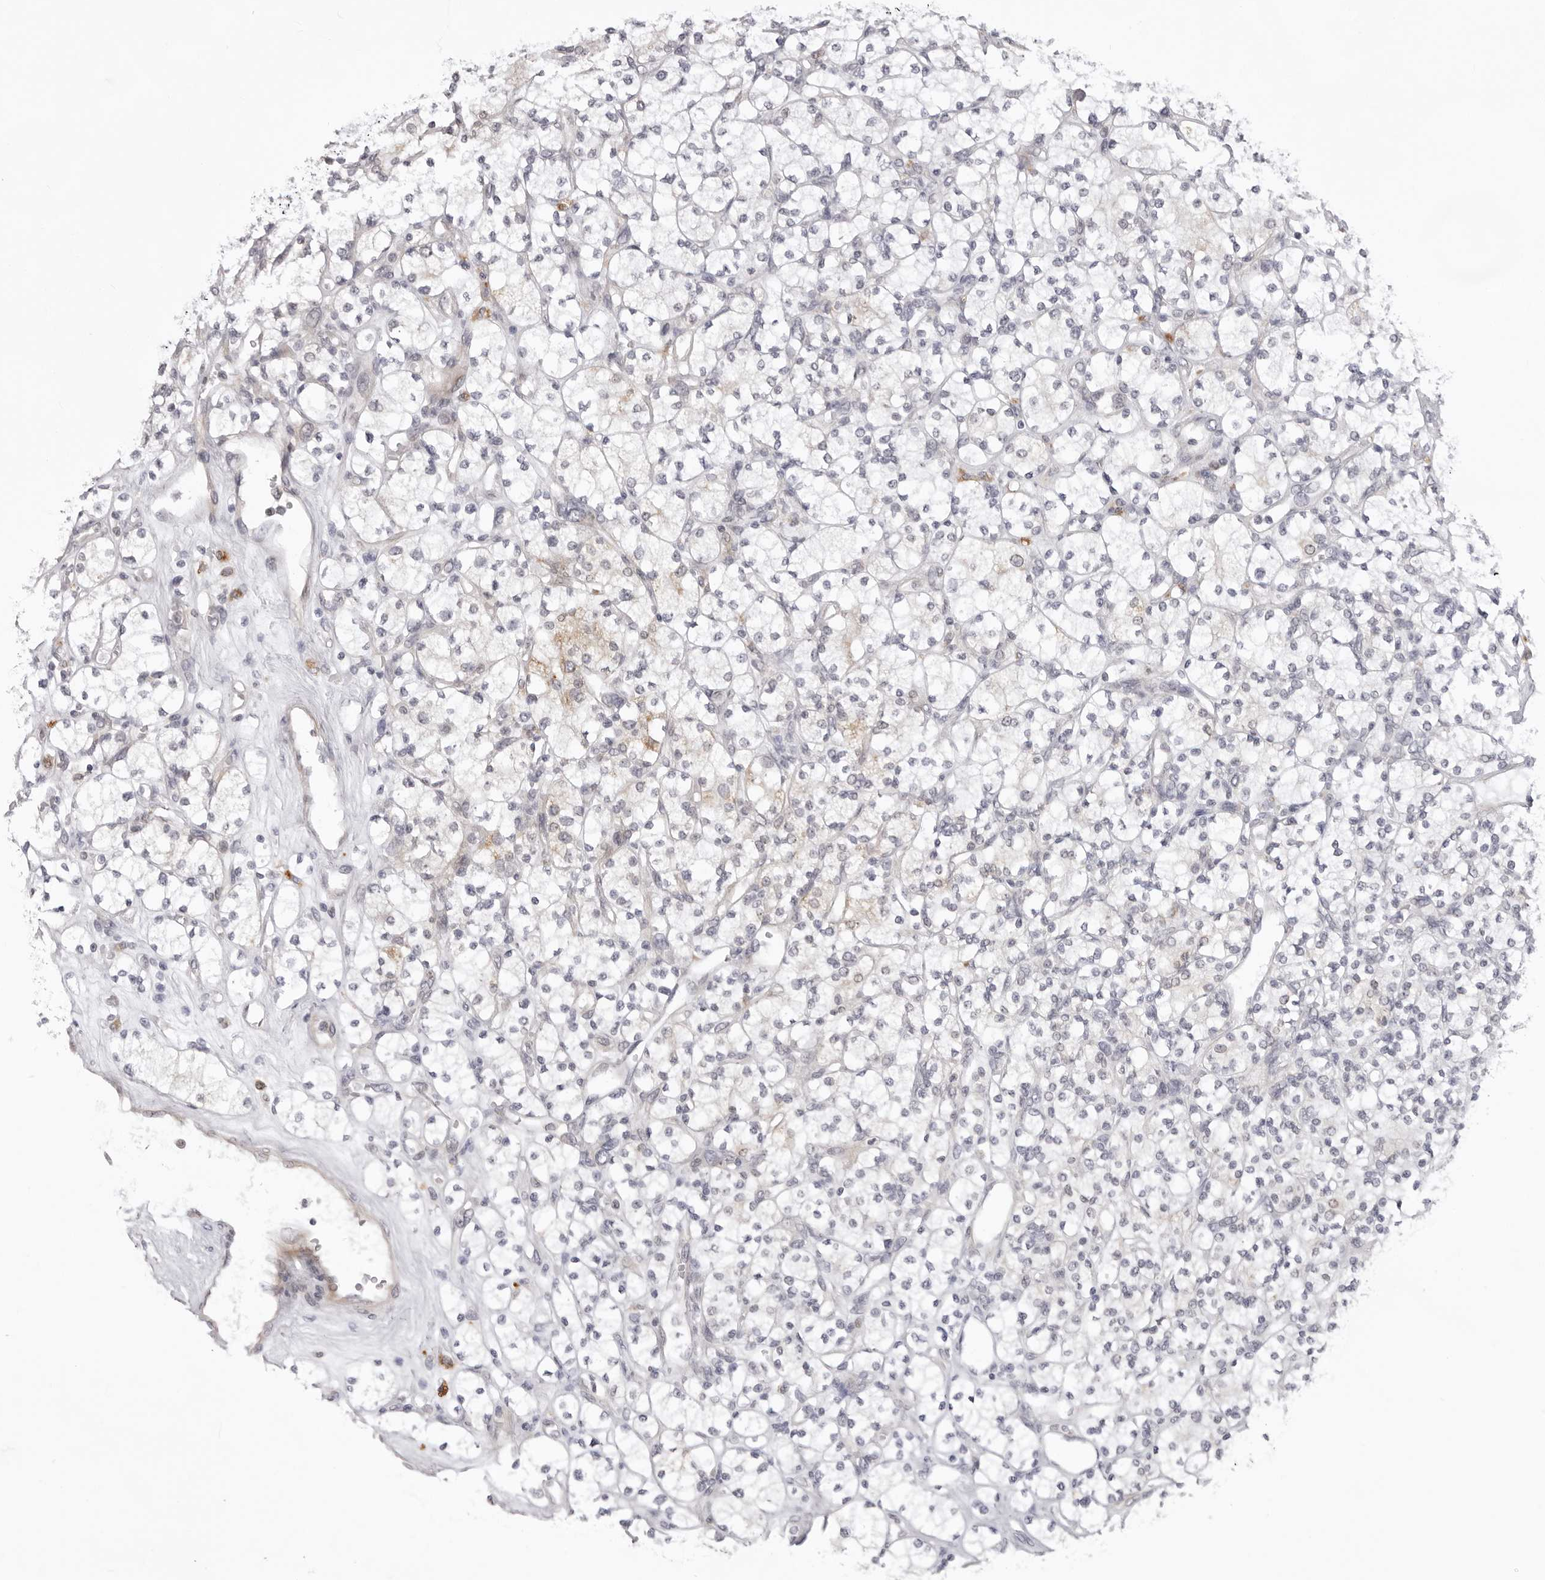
{"staining": {"intensity": "negative", "quantity": "none", "location": "none"}, "tissue": "renal cancer", "cell_type": "Tumor cells", "image_type": "cancer", "snomed": [{"axis": "morphology", "description": "Adenocarcinoma, NOS"}, {"axis": "topography", "description": "Kidney"}], "caption": "Renal cancer (adenocarcinoma) was stained to show a protein in brown. There is no significant expression in tumor cells. (DAB immunohistochemistry with hematoxylin counter stain).", "gene": "SUGCT", "patient": {"sex": "male", "age": 77}}